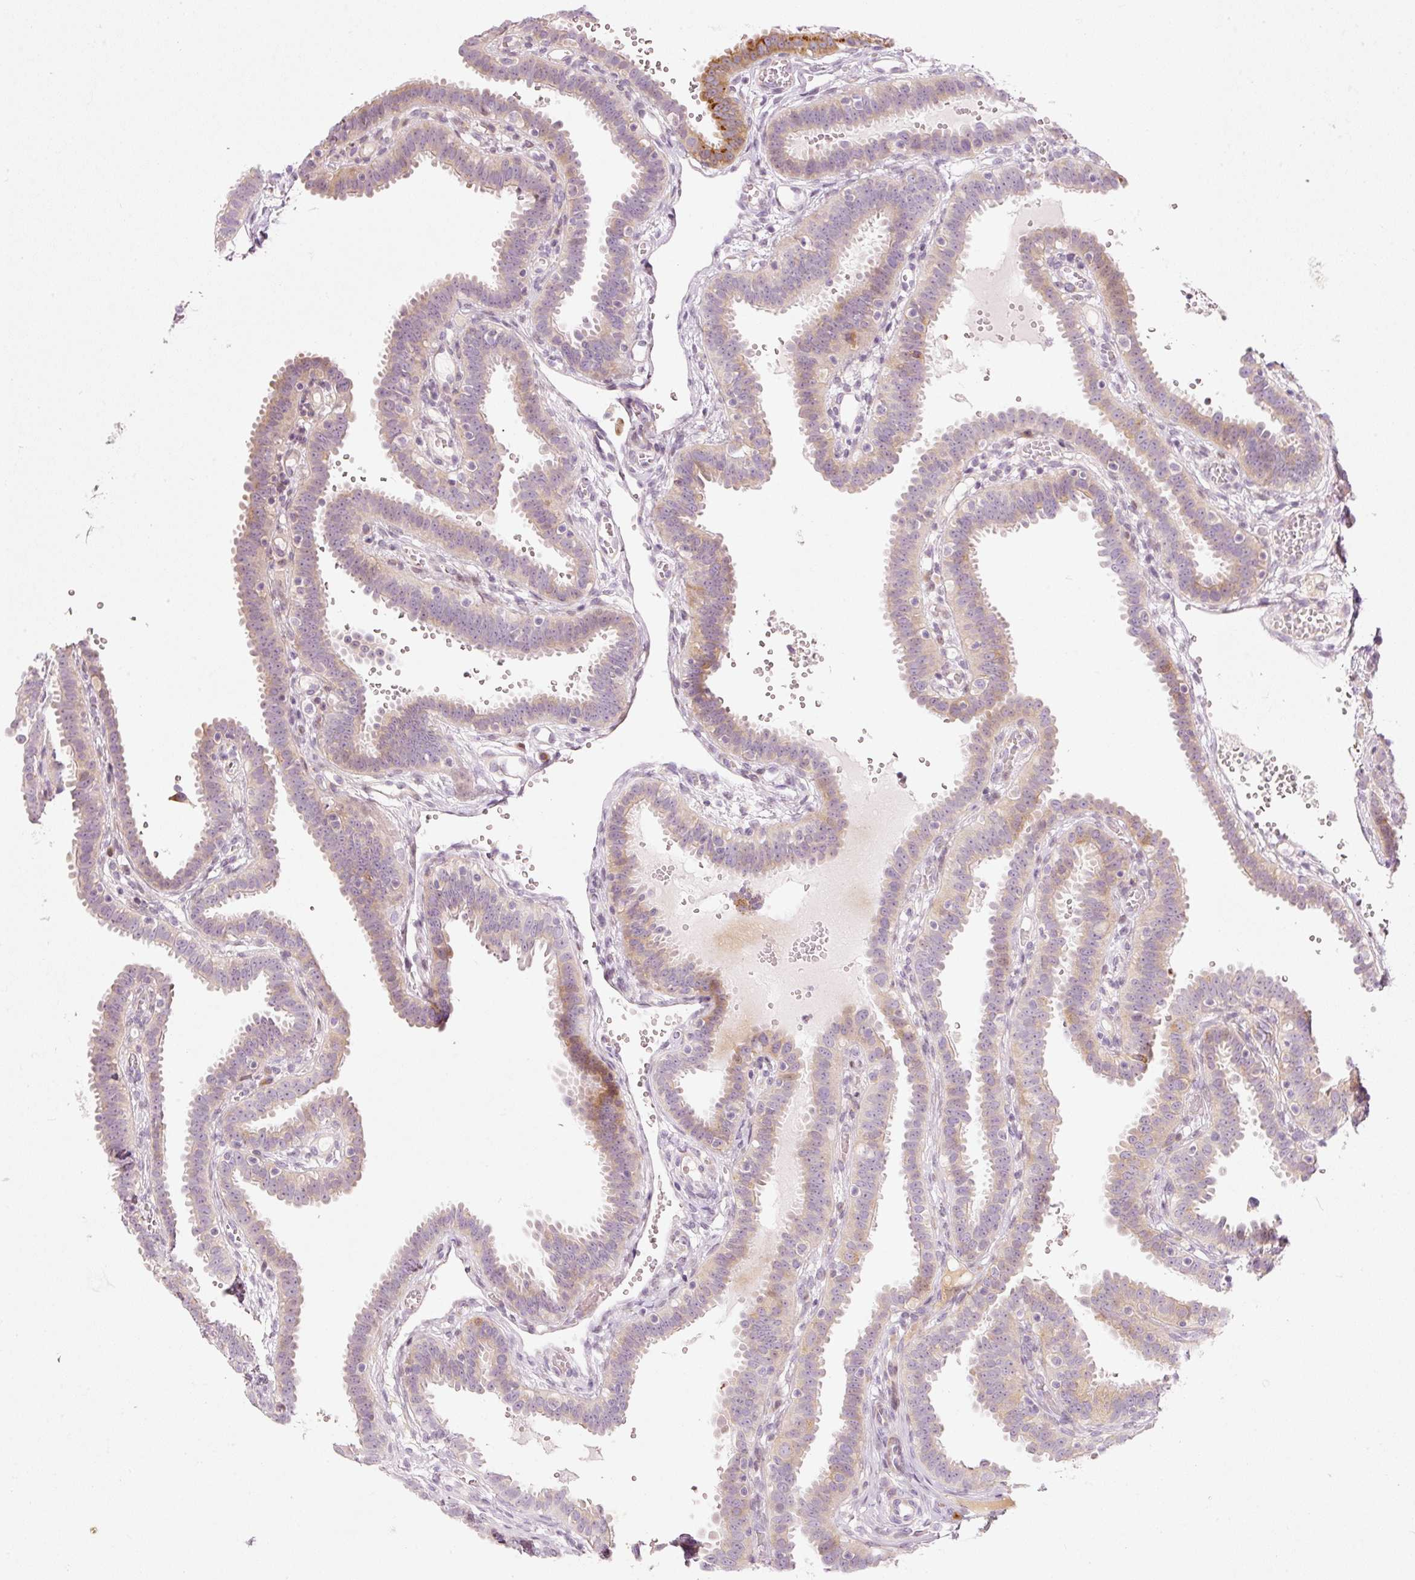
{"staining": {"intensity": "moderate", "quantity": "<25%", "location": "cytoplasmic/membranous"}, "tissue": "fallopian tube", "cell_type": "Glandular cells", "image_type": "normal", "snomed": [{"axis": "morphology", "description": "Normal tissue, NOS"}, {"axis": "topography", "description": "Fallopian tube"}], "caption": "DAB (3,3'-diaminobenzidine) immunohistochemical staining of benign human fallopian tube exhibits moderate cytoplasmic/membranous protein staining in about <25% of glandular cells. The staining was performed using DAB to visualize the protein expression in brown, while the nuclei were stained in blue with hematoxylin (Magnification: 20x).", "gene": "SLC20A1", "patient": {"sex": "female", "age": 37}}